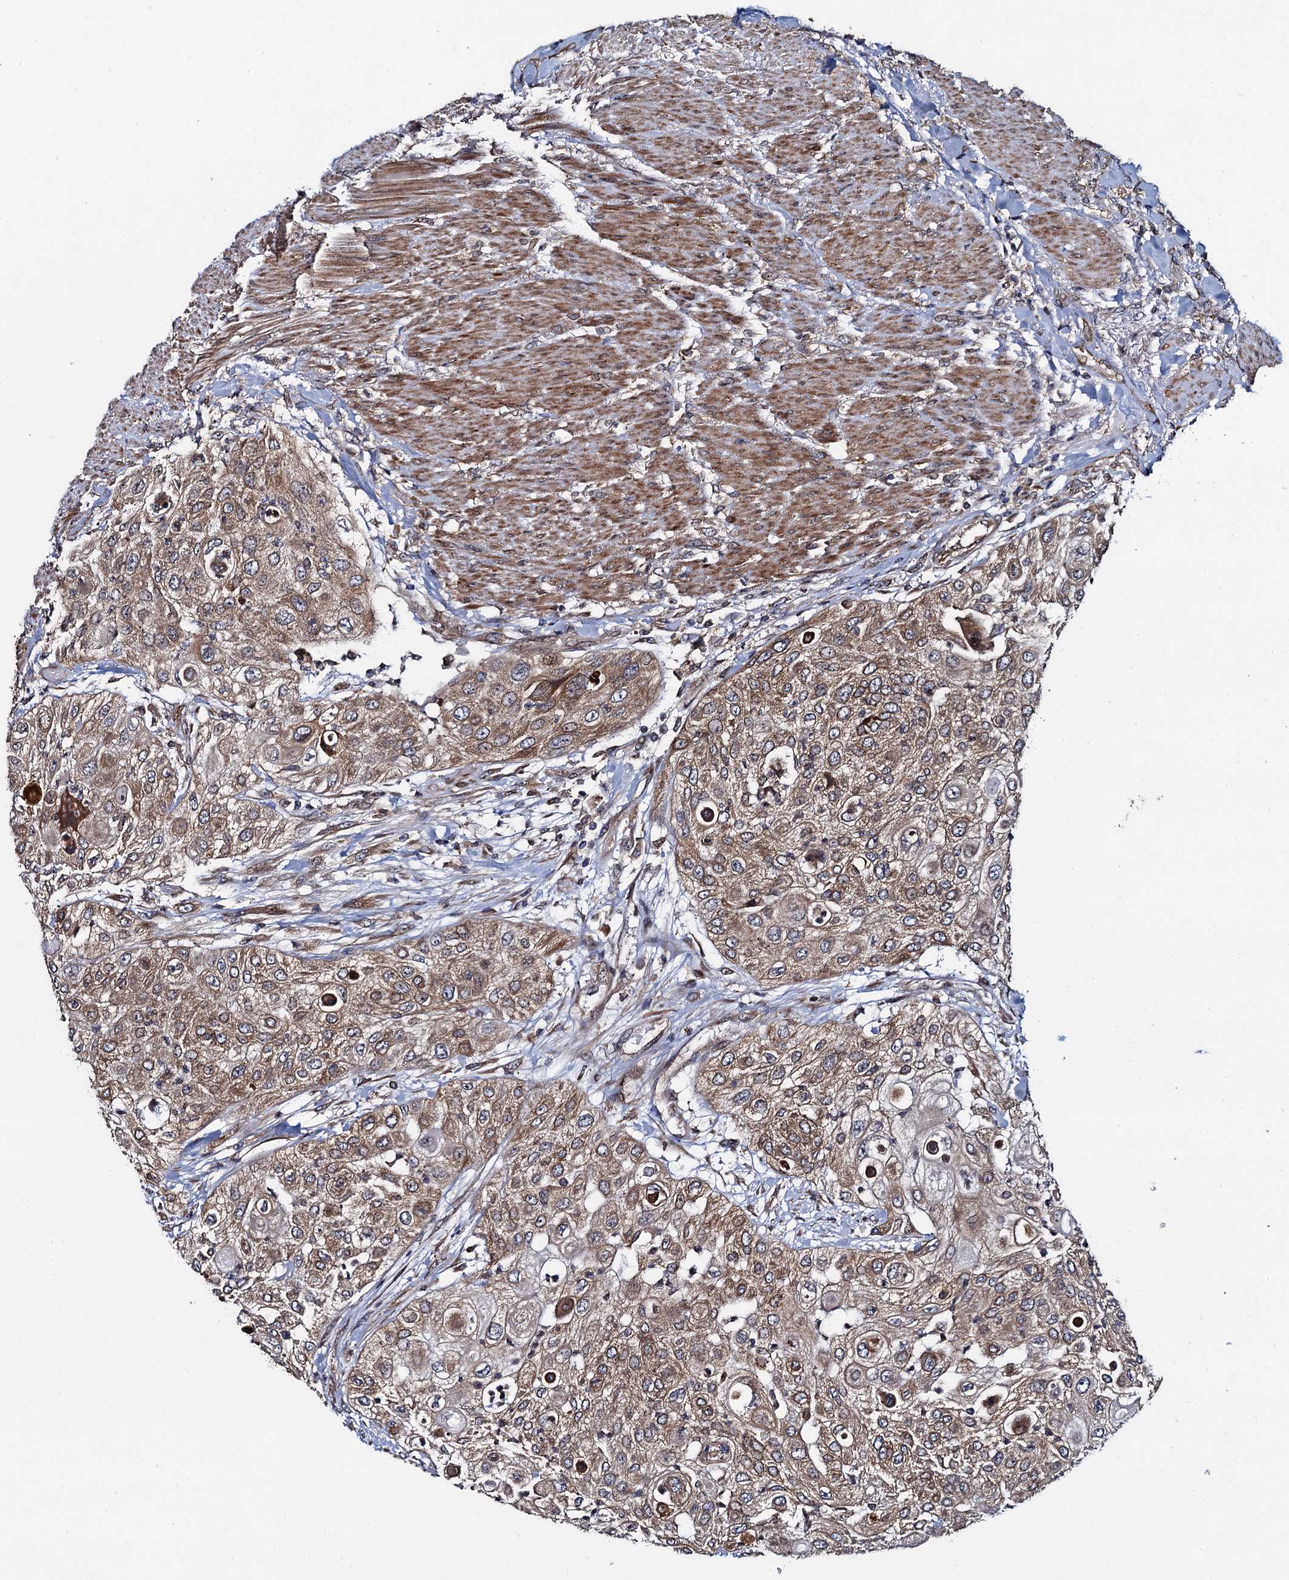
{"staining": {"intensity": "moderate", "quantity": ">75%", "location": "cytoplasmic/membranous"}, "tissue": "urothelial cancer", "cell_type": "Tumor cells", "image_type": "cancer", "snomed": [{"axis": "morphology", "description": "Urothelial carcinoma, High grade"}, {"axis": "topography", "description": "Urinary bladder"}], "caption": "About >75% of tumor cells in urothelial cancer demonstrate moderate cytoplasmic/membranous protein positivity as visualized by brown immunohistochemical staining.", "gene": "EVX2", "patient": {"sex": "female", "age": 79}}